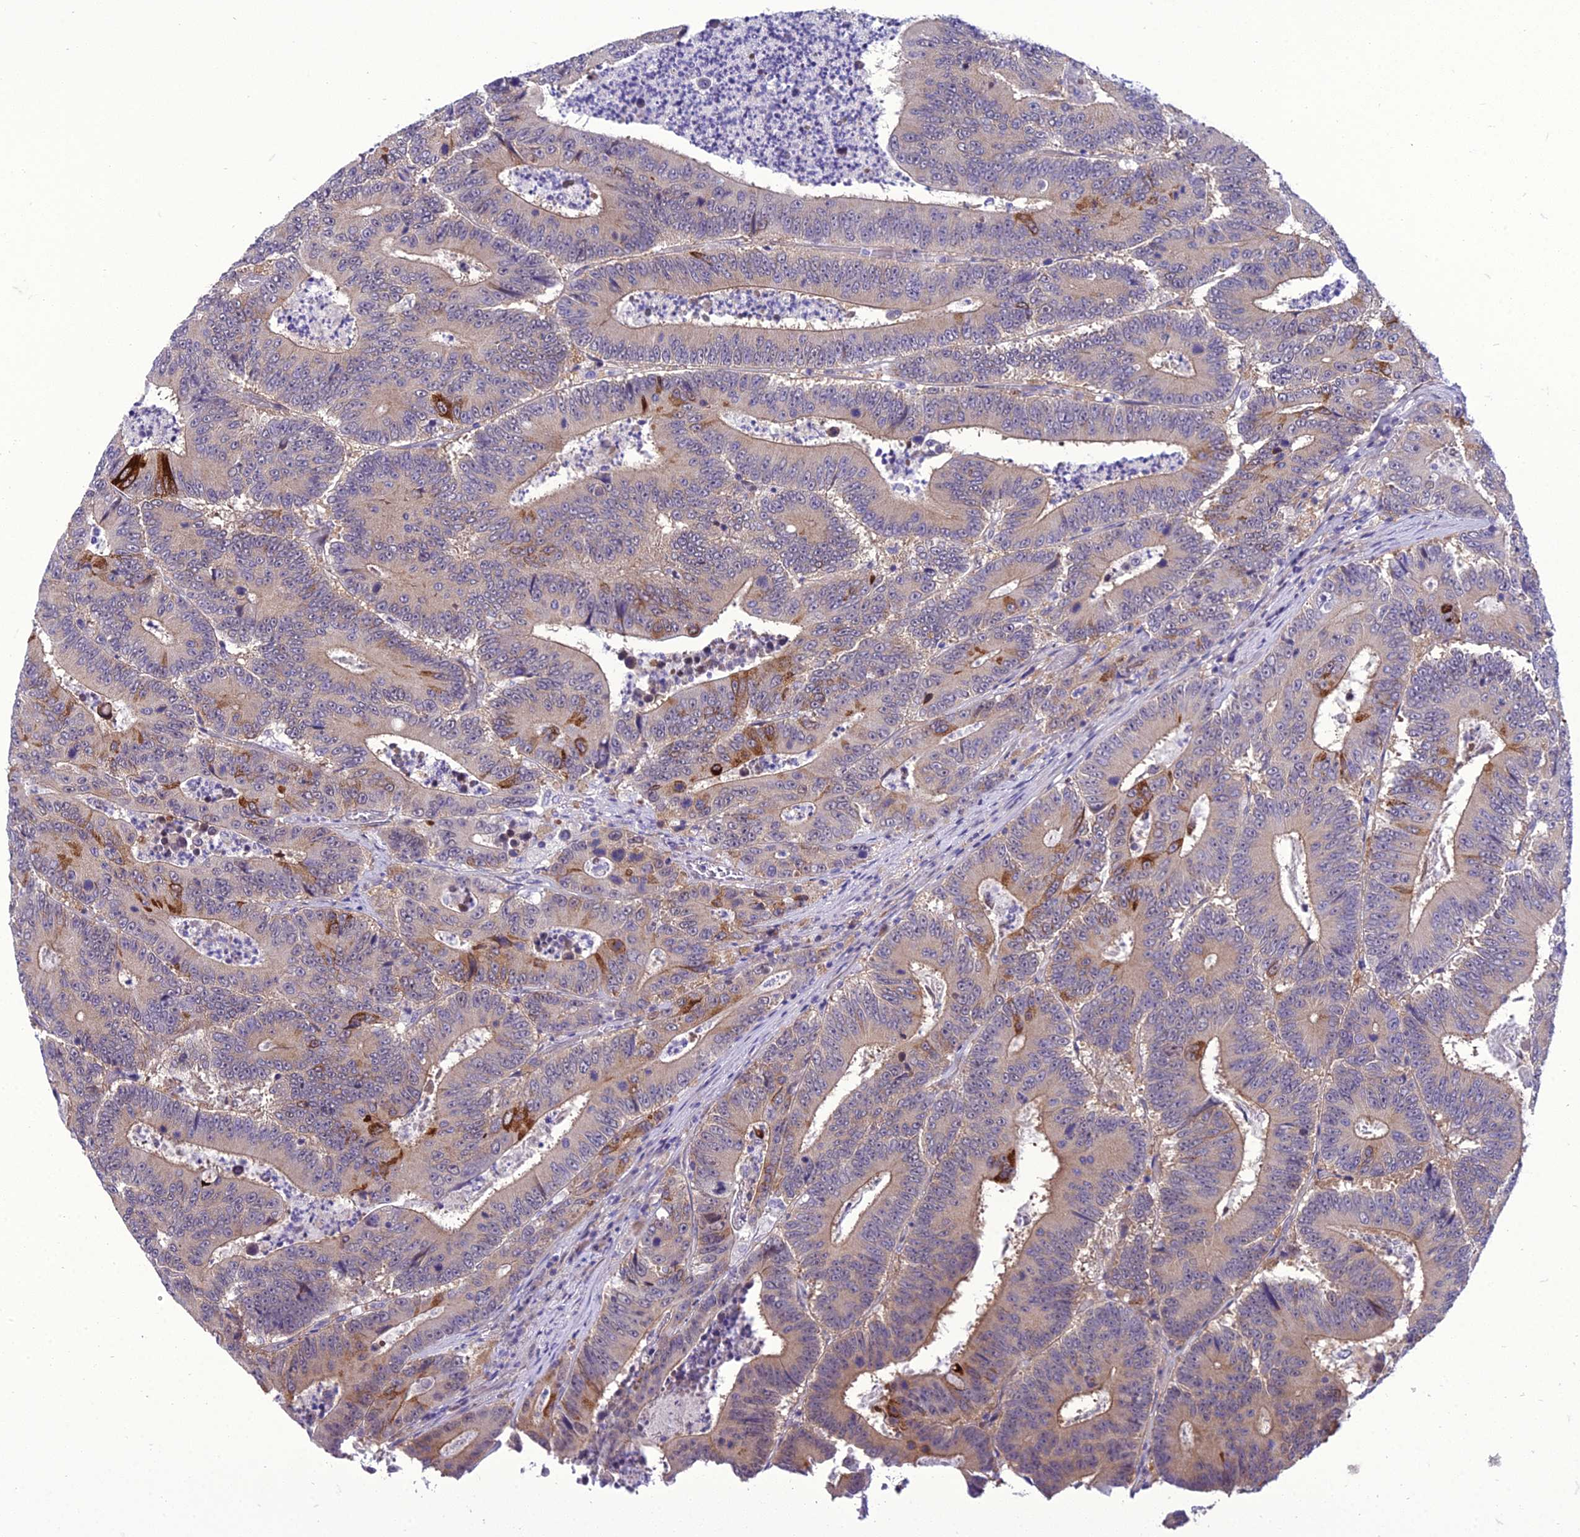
{"staining": {"intensity": "strong", "quantity": "<25%", "location": "cytoplasmic/membranous"}, "tissue": "colorectal cancer", "cell_type": "Tumor cells", "image_type": "cancer", "snomed": [{"axis": "morphology", "description": "Adenocarcinoma, NOS"}, {"axis": "topography", "description": "Colon"}], "caption": "About <25% of tumor cells in colorectal adenocarcinoma show strong cytoplasmic/membranous protein staining as visualized by brown immunohistochemical staining.", "gene": "GAB4", "patient": {"sex": "male", "age": 83}}